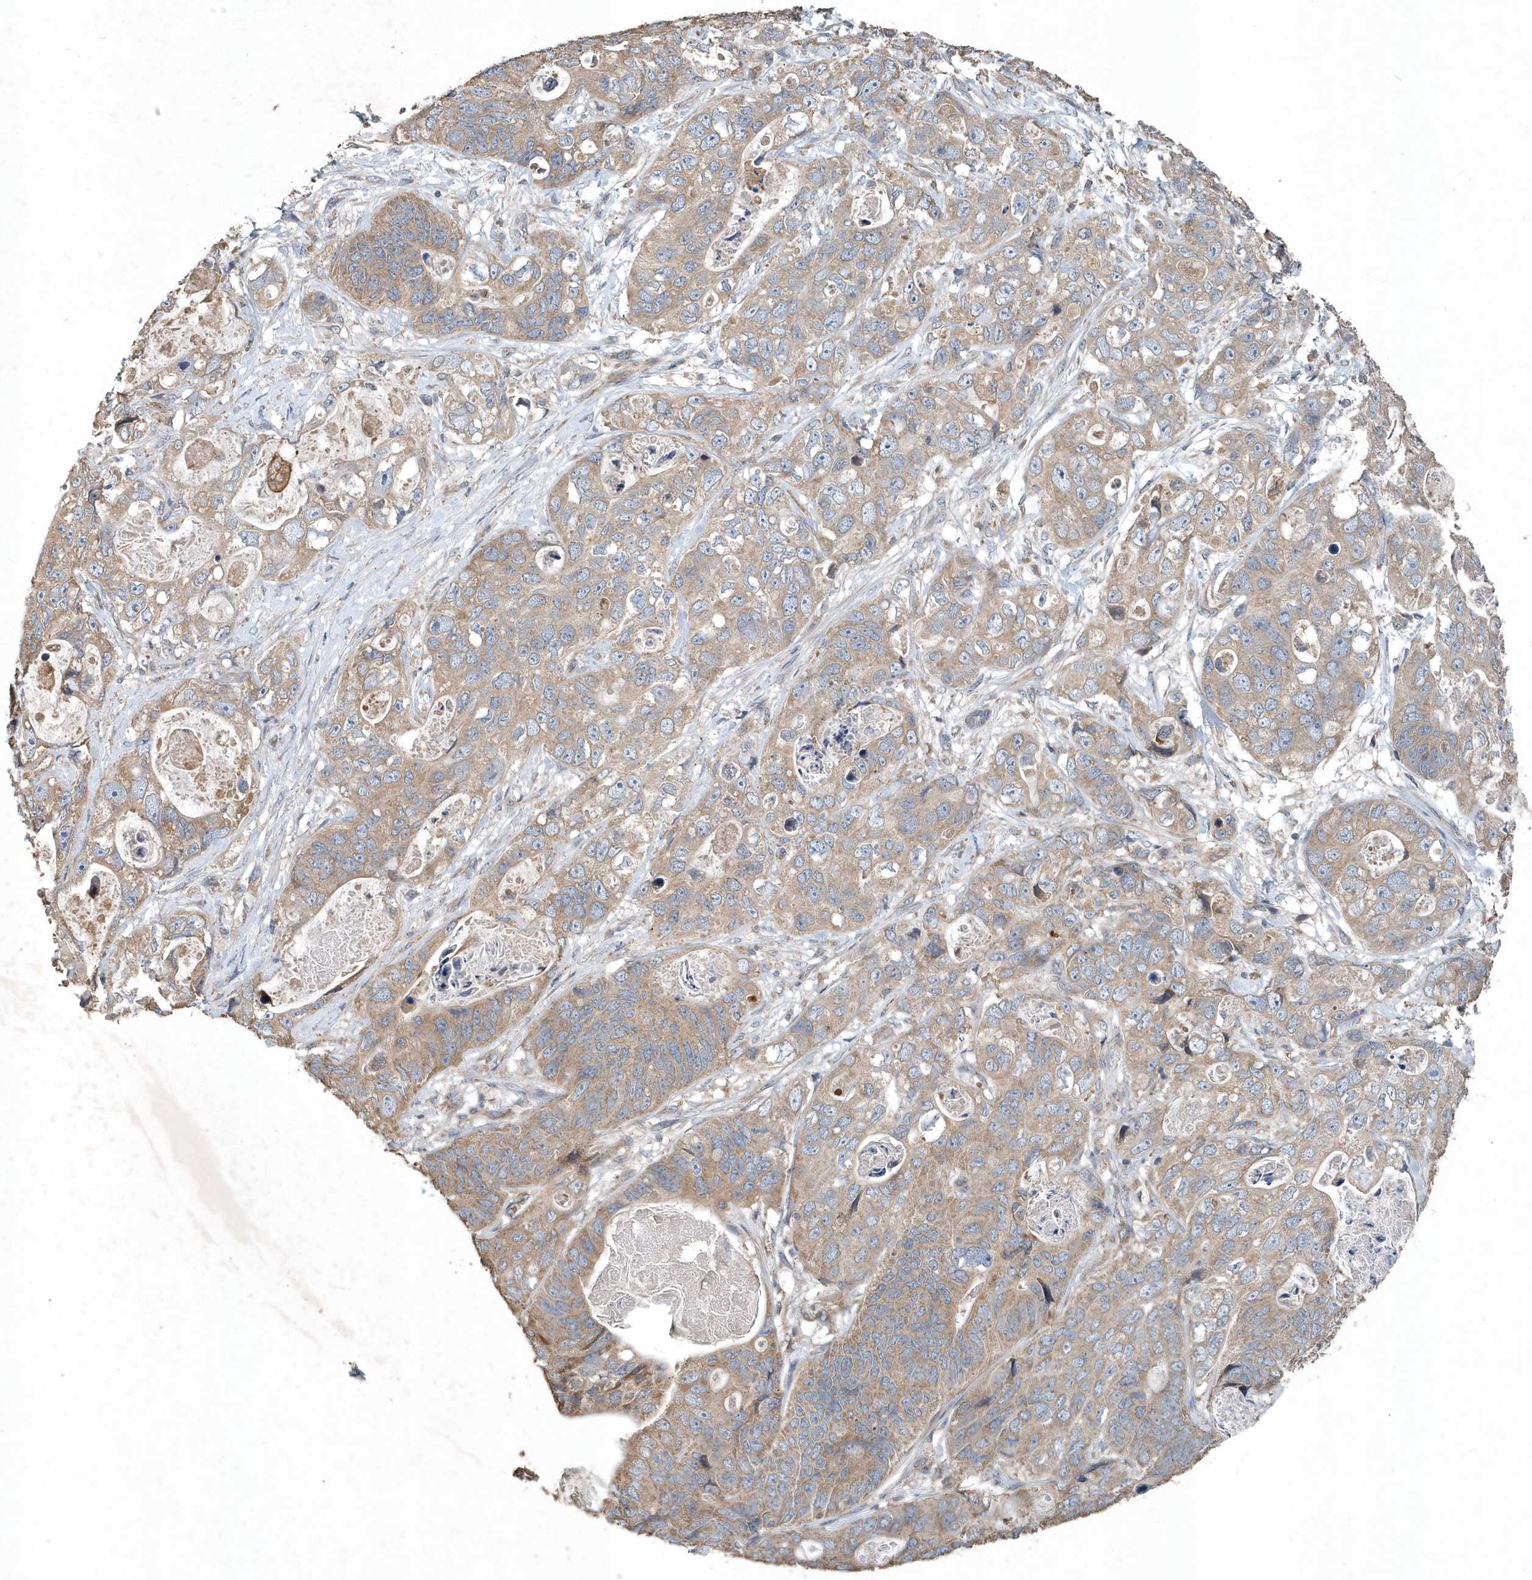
{"staining": {"intensity": "weak", "quantity": ">75%", "location": "cytoplasmic/membranous"}, "tissue": "stomach cancer", "cell_type": "Tumor cells", "image_type": "cancer", "snomed": [{"axis": "morphology", "description": "Adenocarcinoma, NOS"}, {"axis": "topography", "description": "Stomach"}], "caption": "Protein expression analysis of human adenocarcinoma (stomach) reveals weak cytoplasmic/membranous staining in about >75% of tumor cells.", "gene": "SCFD2", "patient": {"sex": "female", "age": 89}}